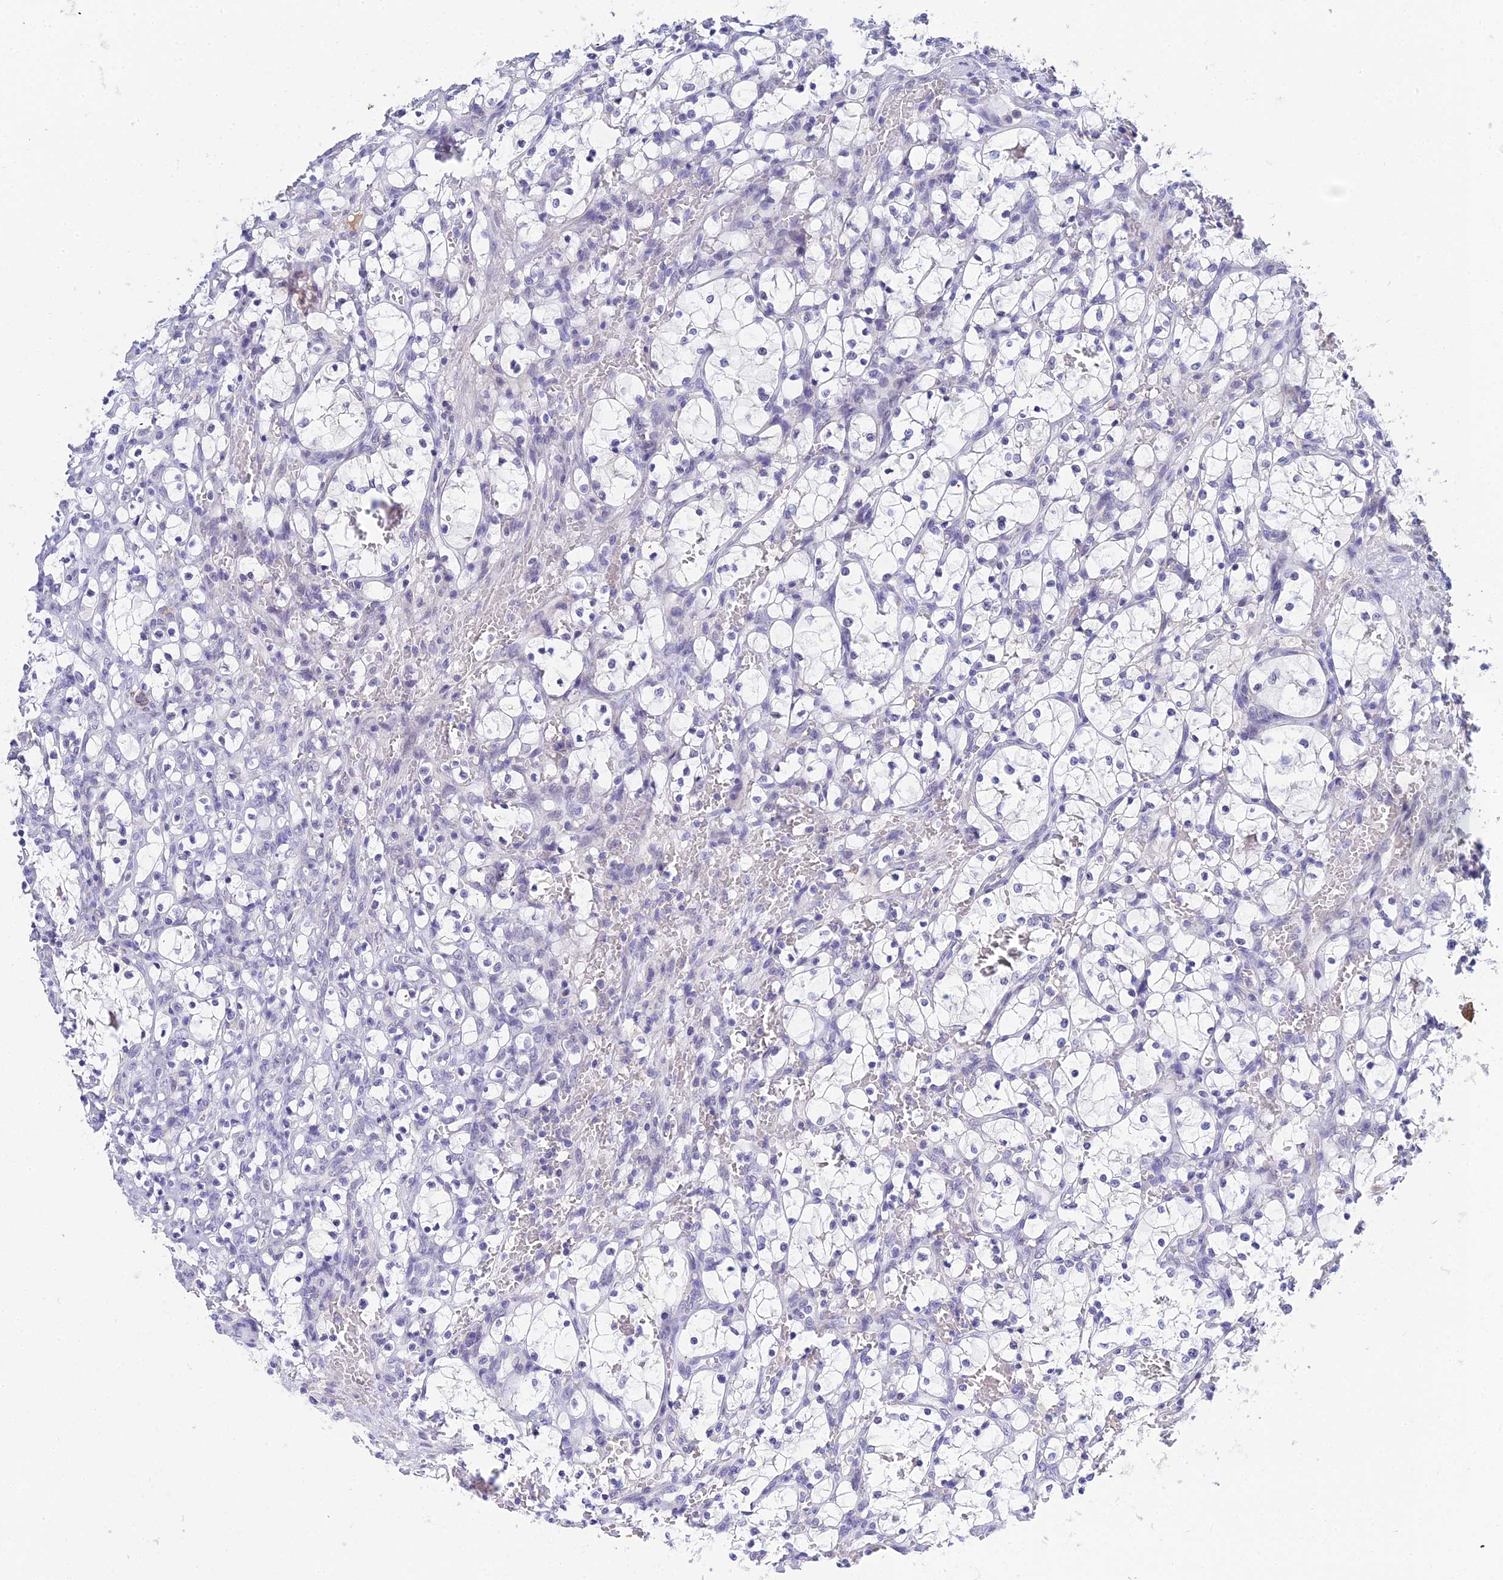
{"staining": {"intensity": "negative", "quantity": "none", "location": "none"}, "tissue": "renal cancer", "cell_type": "Tumor cells", "image_type": "cancer", "snomed": [{"axis": "morphology", "description": "Adenocarcinoma, NOS"}, {"axis": "topography", "description": "Kidney"}], "caption": "The photomicrograph exhibits no staining of tumor cells in adenocarcinoma (renal).", "gene": "ZXDA", "patient": {"sex": "female", "age": 69}}